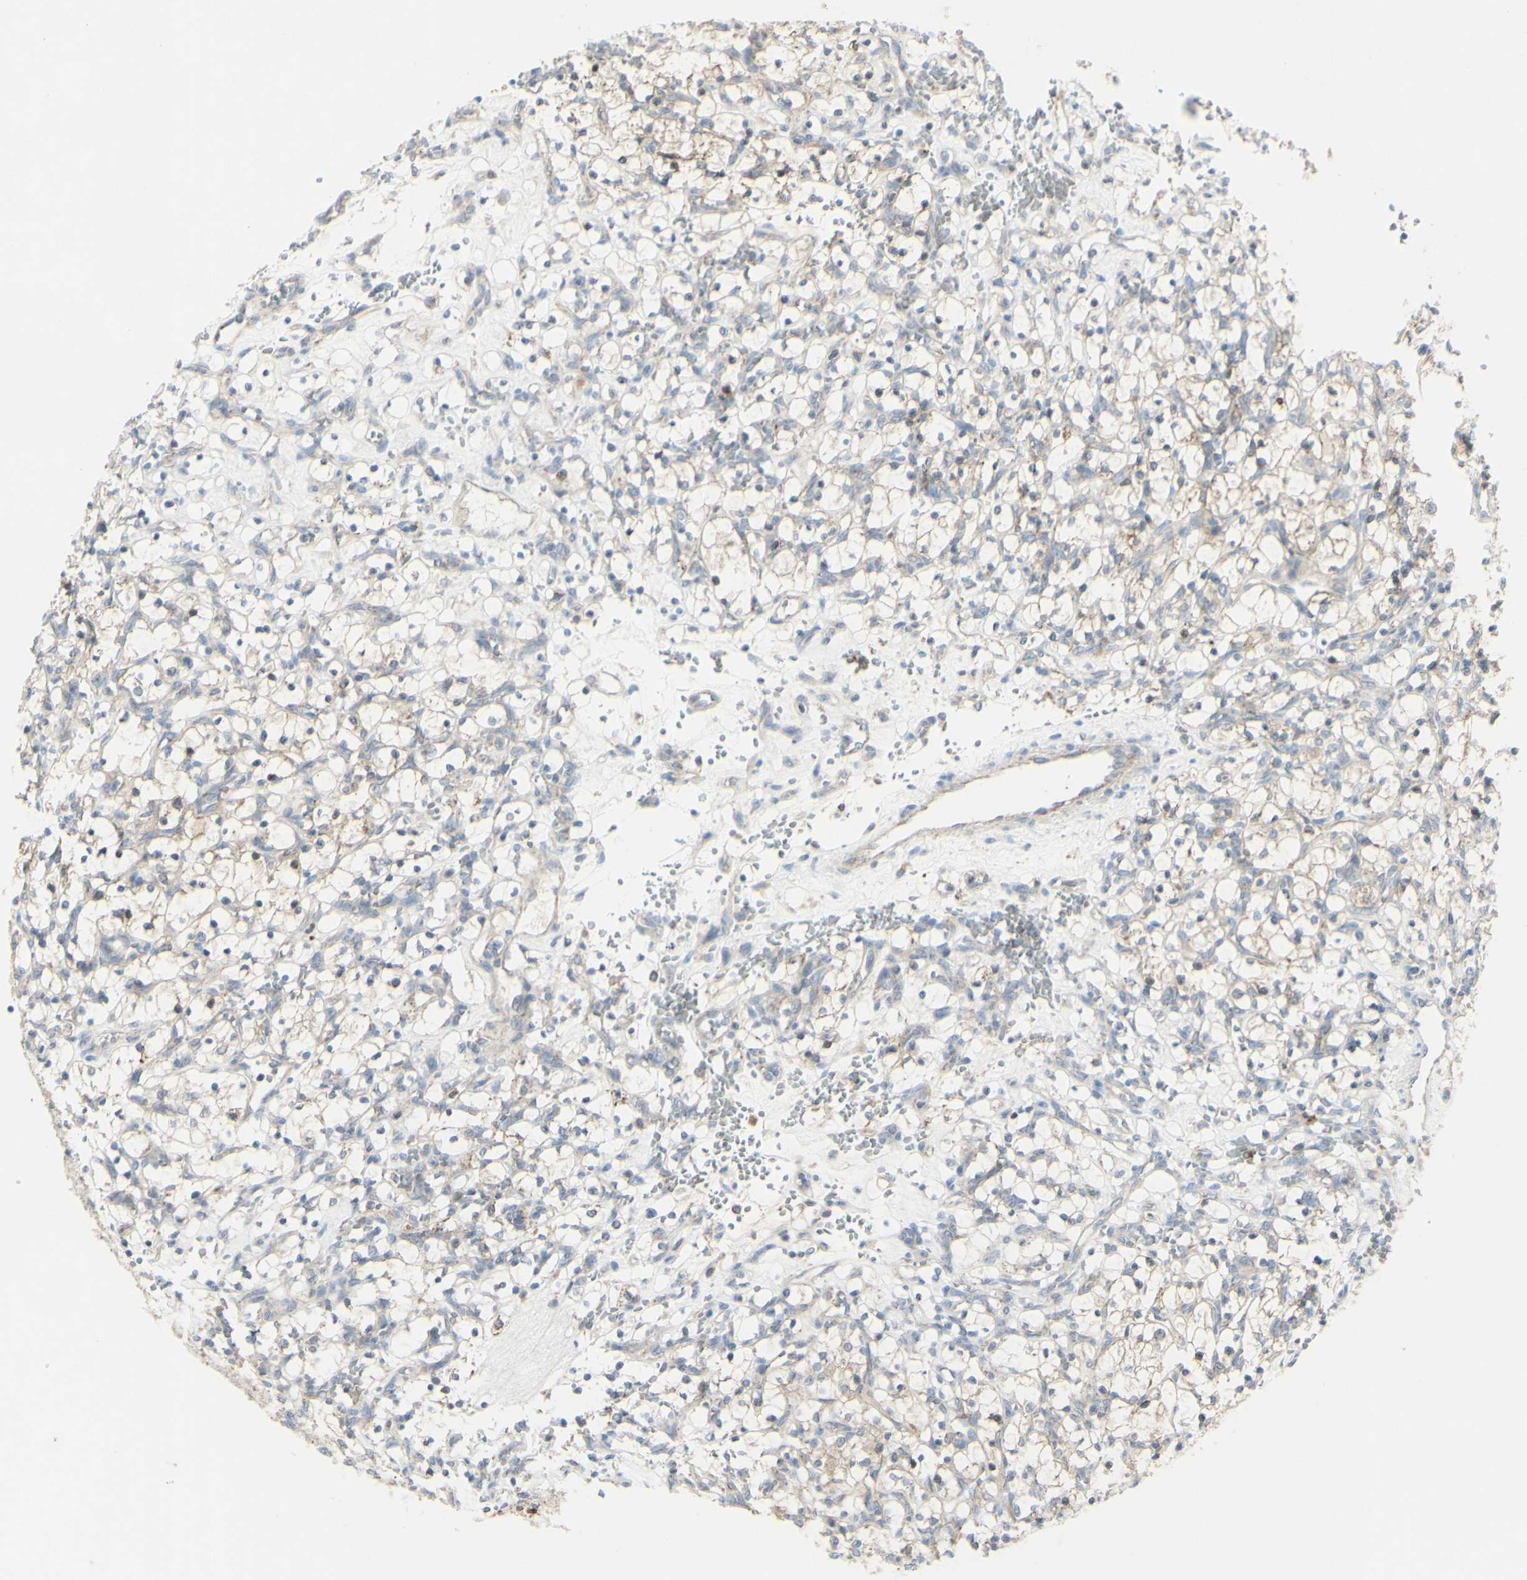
{"staining": {"intensity": "weak", "quantity": "<25%", "location": "cytoplasmic/membranous"}, "tissue": "renal cancer", "cell_type": "Tumor cells", "image_type": "cancer", "snomed": [{"axis": "morphology", "description": "Adenocarcinoma, NOS"}, {"axis": "topography", "description": "Kidney"}], "caption": "This is an IHC micrograph of human renal adenocarcinoma. There is no expression in tumor cells.", "gene": "CNTNAP1", "patient": {"sex": "female", "age": 69}}